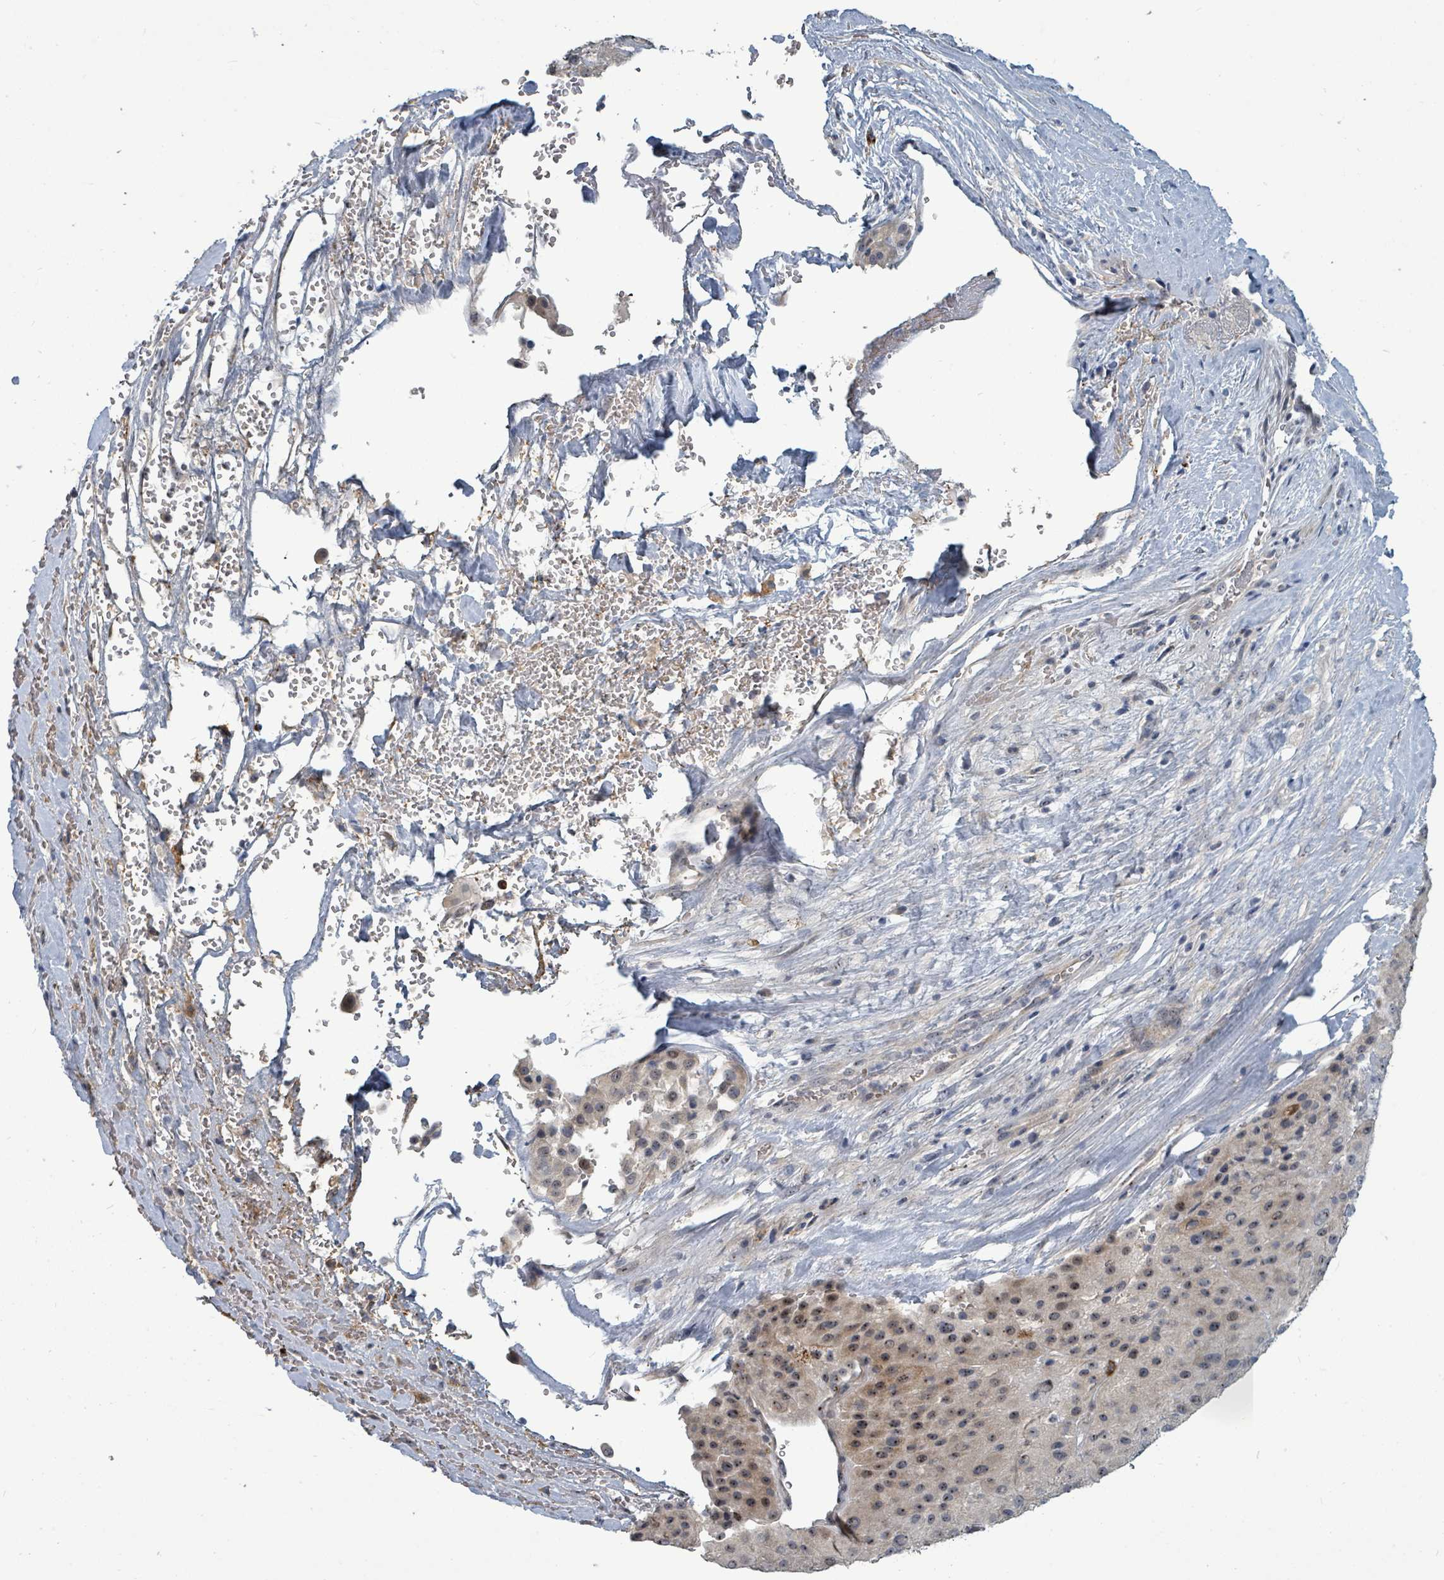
{"staining": {"intensity": "moderate", "quantity": "<25%", "location": "nuclear"}, "tissue": "melanoma", "cell_type": "Tumor cells", "image_type": "cancer", "snomed": [{"axis": "morphology", "description": "Malignant melanoma, Metastatic site"}, {"axis": "topography", "description": "Smooth muscle"}], "caption": "Human melanoma stained for a protein (brown) displays moderate nuclear positive expression in about <25% of tumor cells.", "gene": "TRDMT1", "patient": {"sex": "male", "age": 41}}